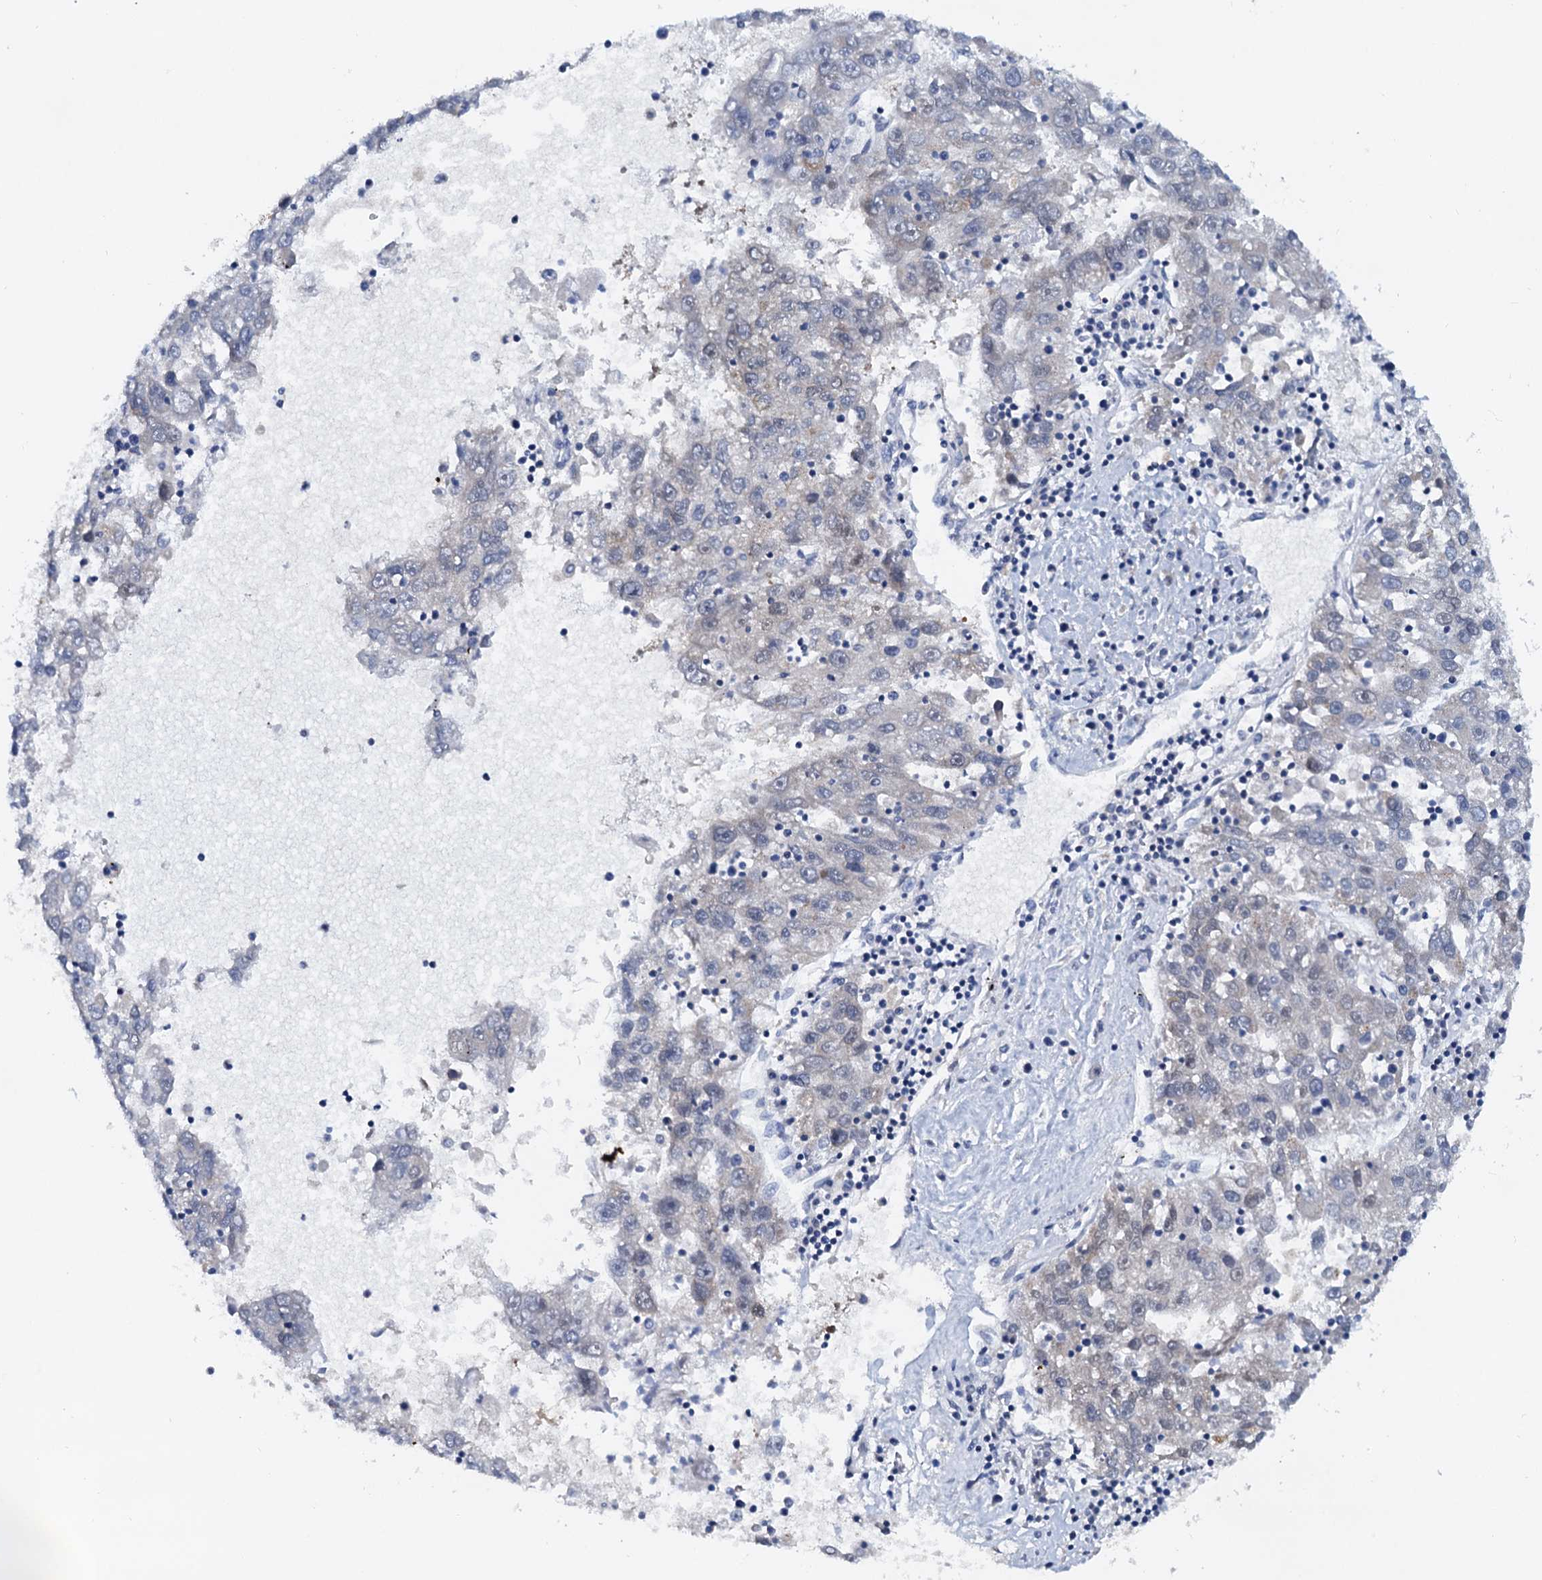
{"staining": {"intensity": "negative", "quantity": "none", "location": "none"}, "tissue": "liver cancer", "cell_type": "Tumor cells", "image_type": "cancer", "snomed": [{"axis": "morphology", "description": "Carcinoma, Hepatocellular, NOS"}, {"axis": "topography", "description": "Liver"}], "caption": "This is an immunohistochemistry histopathology image of liver cancer (hepatocellular carcinoma). There is no positivity in tumor cells.", "gene": "PTGES3", "patient": {"sex": "male", "age": 49}}